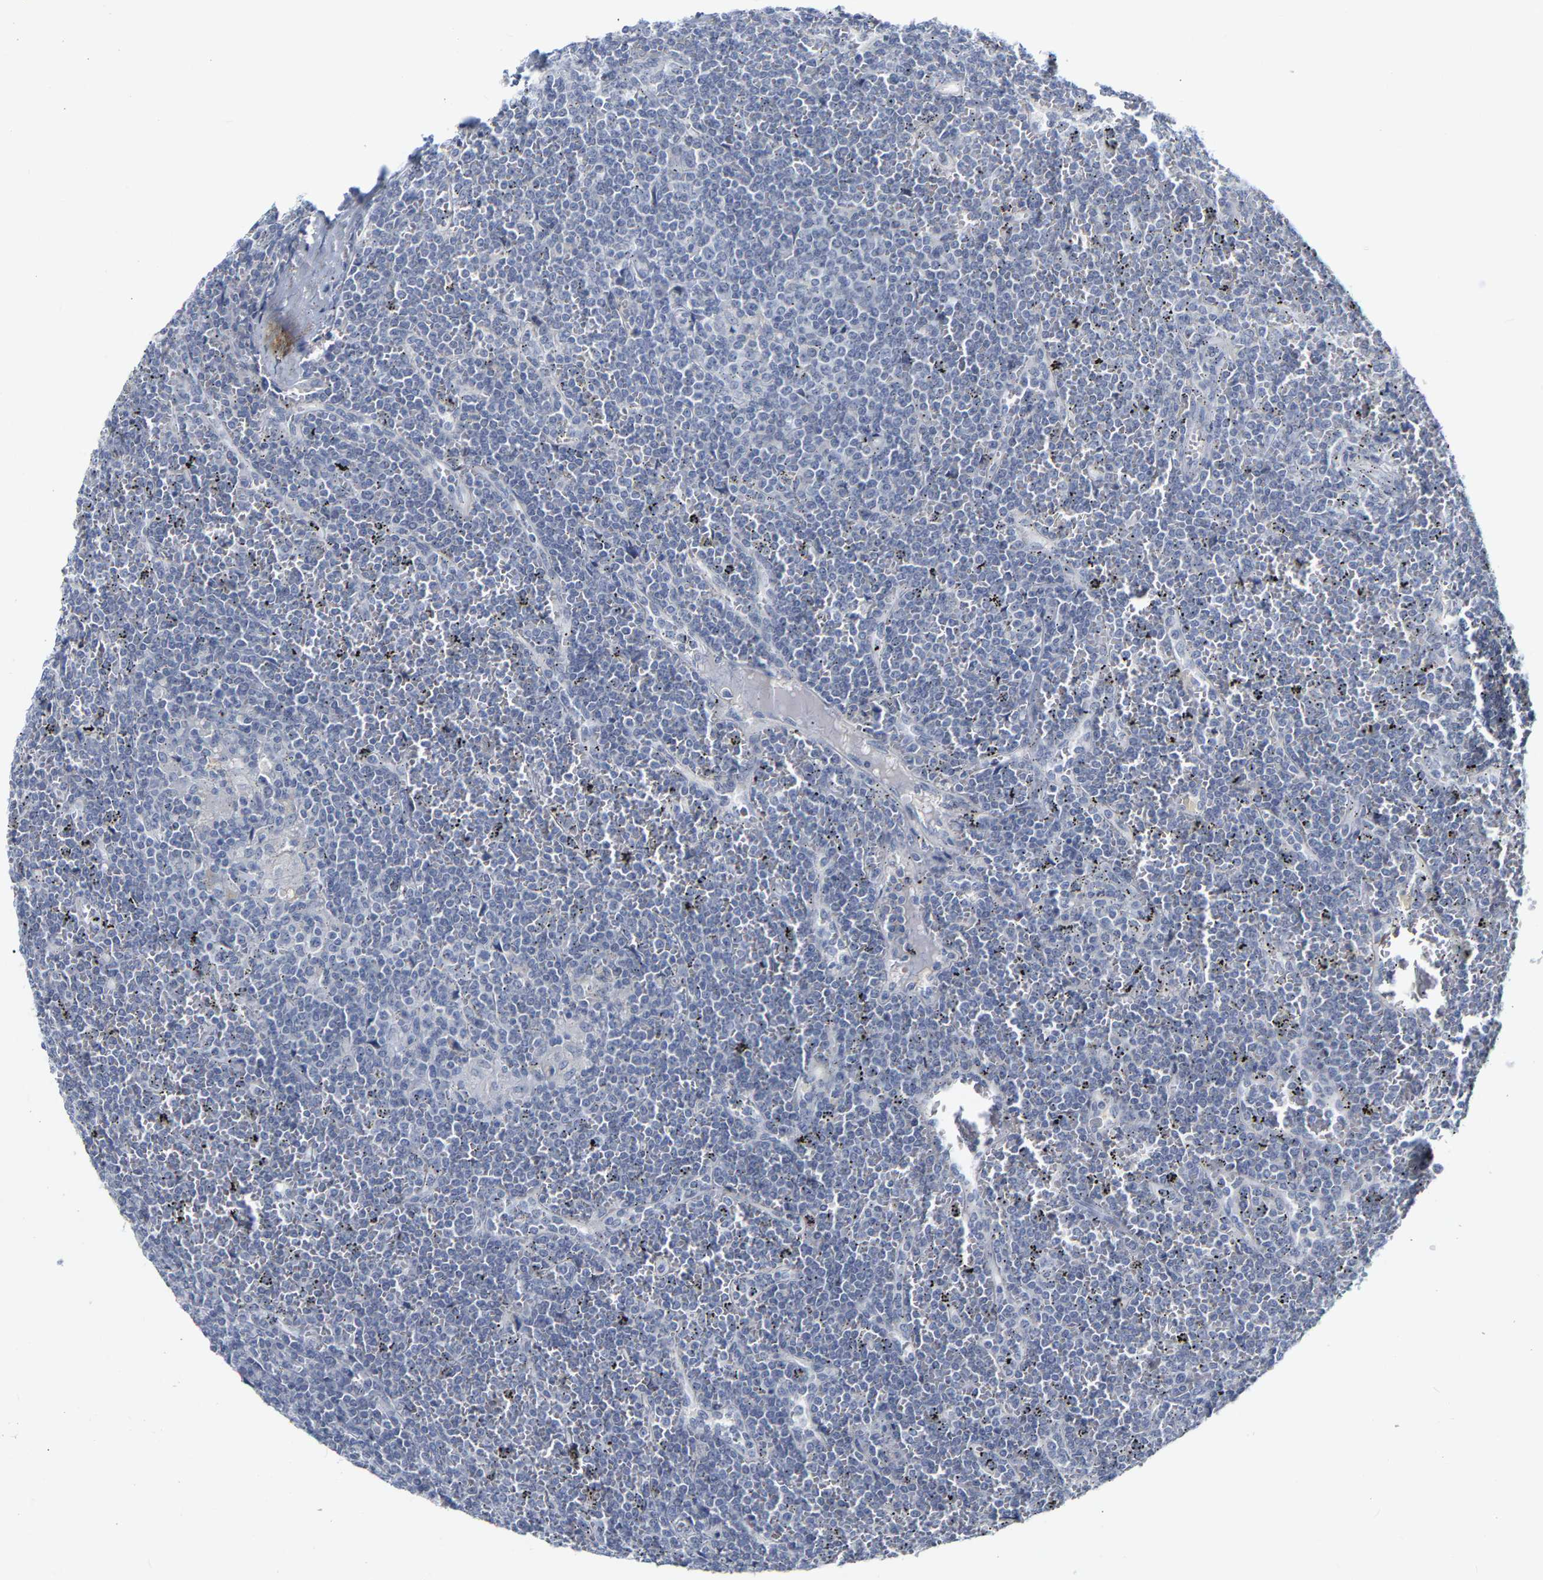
{"staining": {"intensity": "negative", "quantity": "none", "location": "none"}, "tissue": "lymphoma", "cell_type": "Tumor cells", "image_type": "cancer", "snomed": [{"axis": "morphology", "description": "Malignant lymphoma, non-Hodgkin's type, Low grade"}, {"axis": "topography", "description": "Spleen"}], "caption": "IHC of human malignant lymphoma, non-Hodgkin's type (low-grade) shows no positivity in tumor cells.", "gene": "KRT76", "patient": {"sex": "female", "age": 19}}